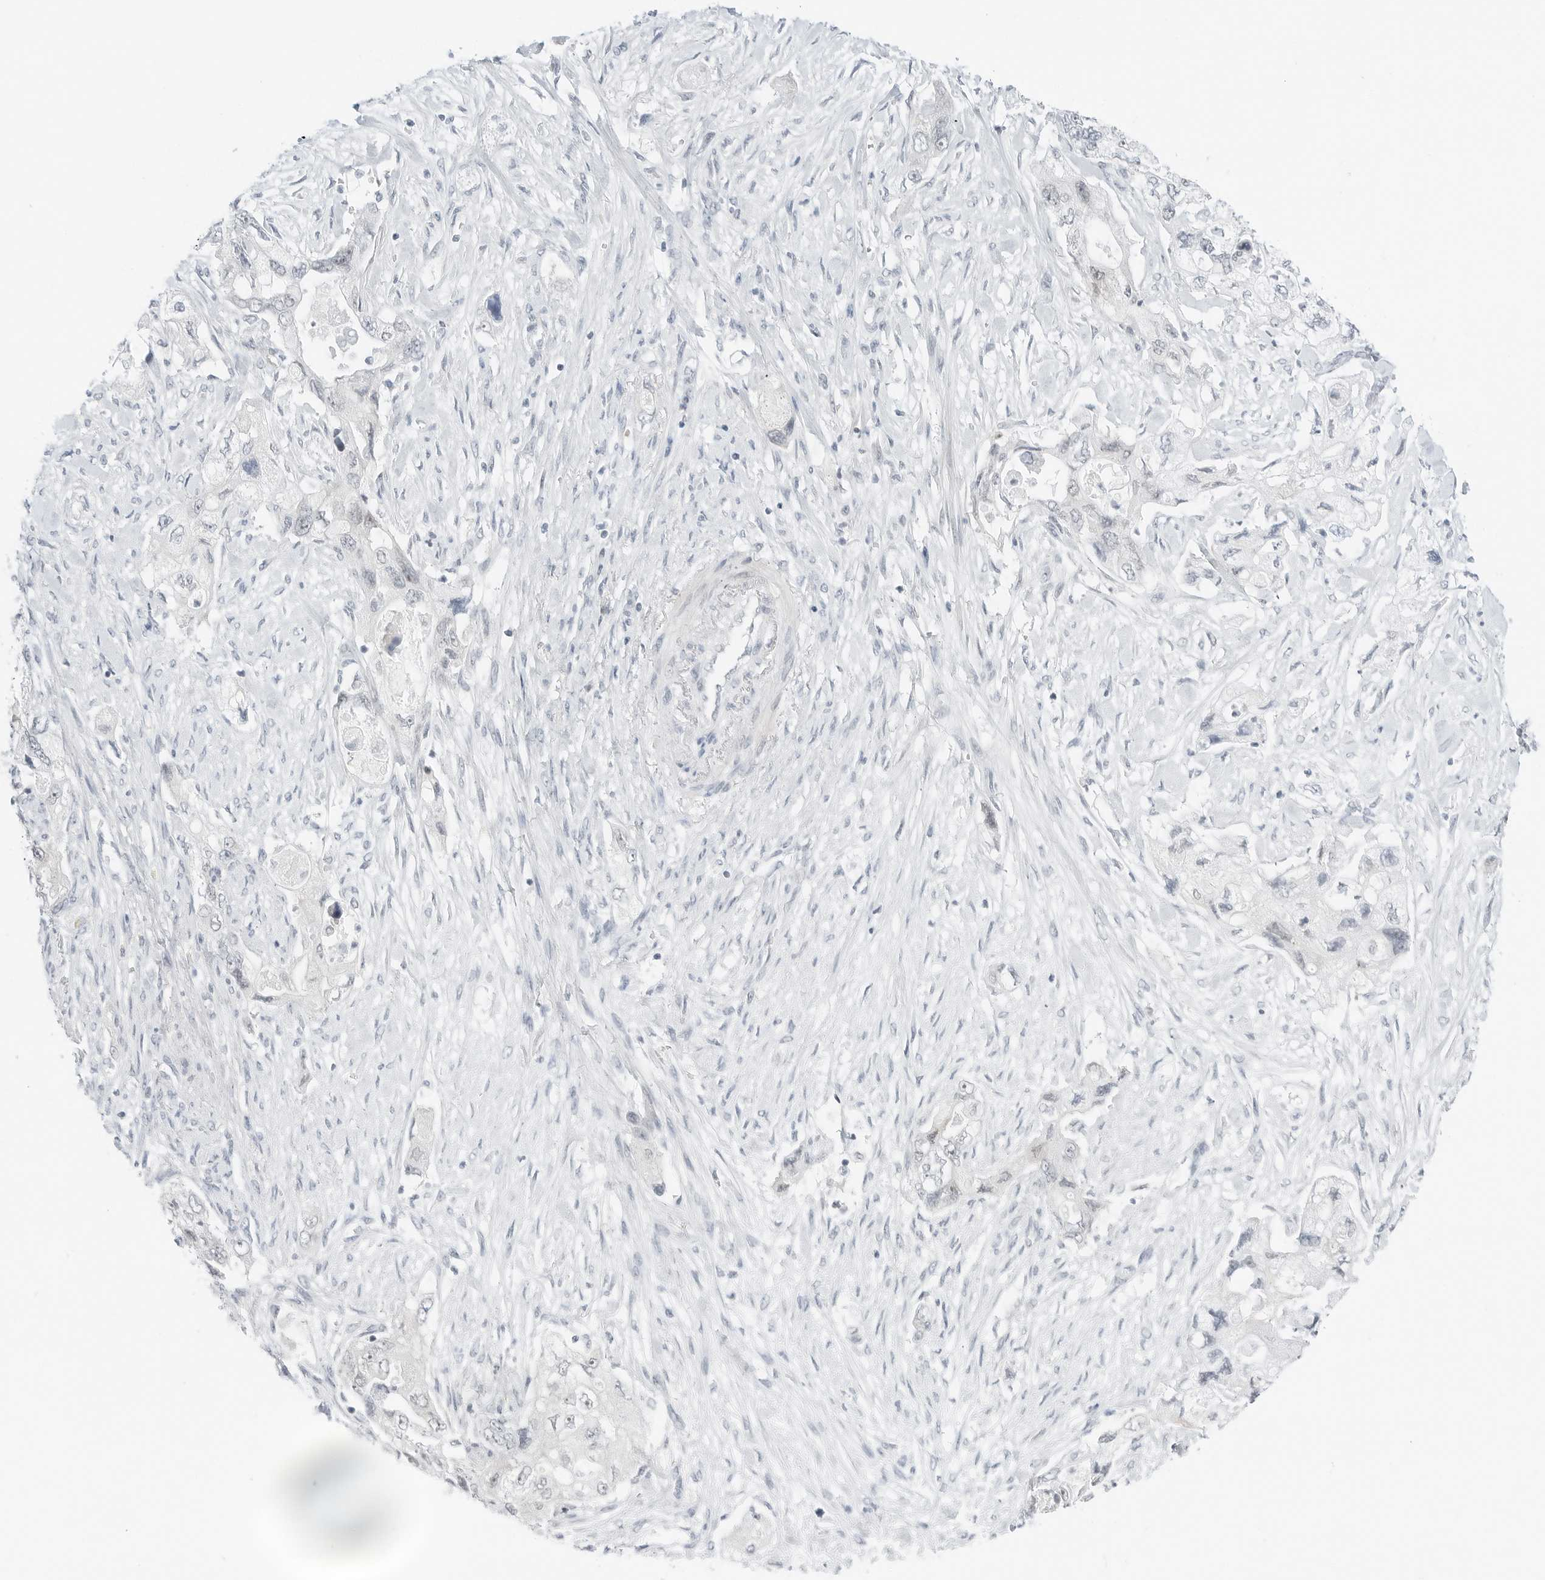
{"staining": {"intensity": "negative", "quantity": "none", "location": "none"}, "tissue": "pancreatic cancer", "cell_type": "Tumor cells", "image_type": "cancer", "snomed": [{"axis": "morphology", "description": "Adenocarcinoma, NOS"}, {"axis": "topography", "description": "Pancreas"}], "caption": "Photomicrograph shows no significant protein positivity in tumor cells of pancreatic cancer (adenocarcinoma).", "gene": "CCSAP", "patient": {"sex": "female", "age": 73}}